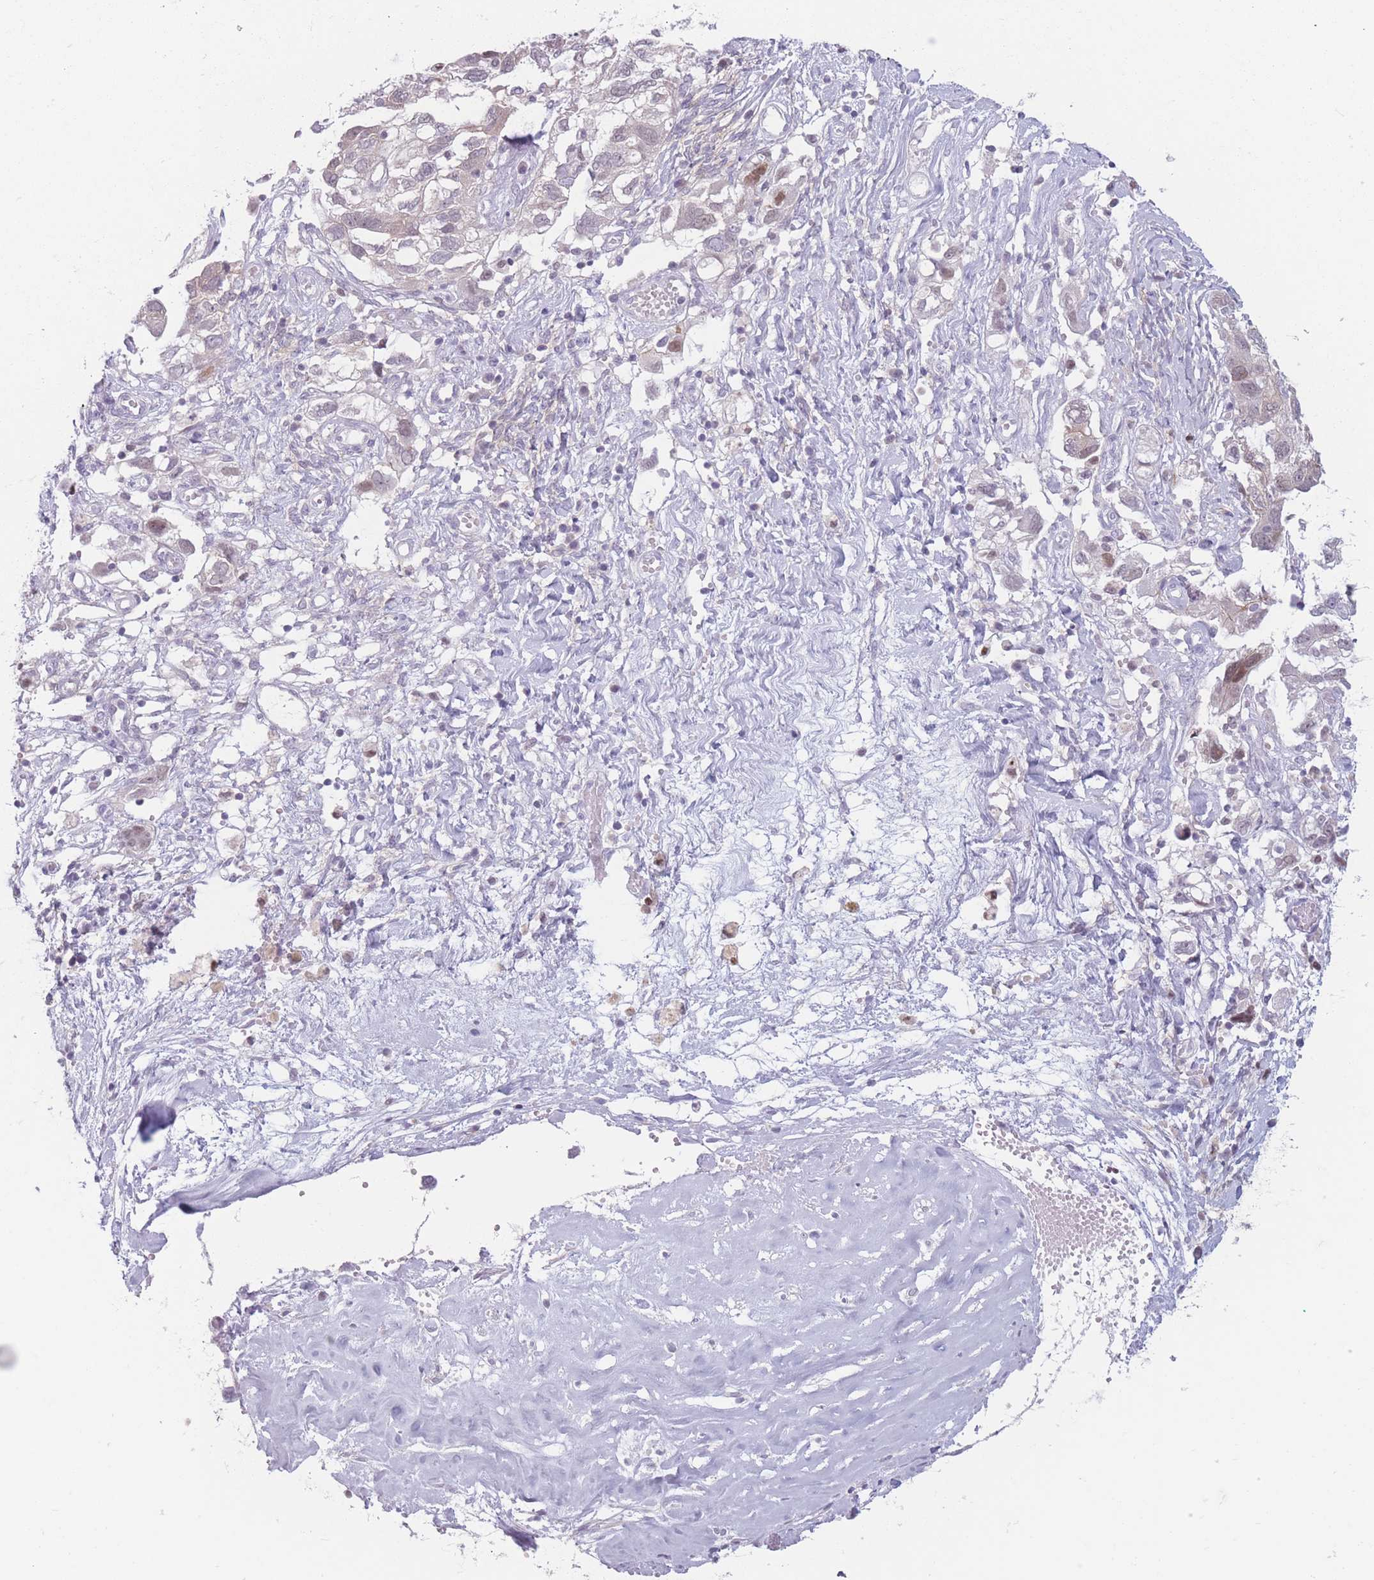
{"staining": {"intensity": "moderate", "quantity": "<25%", "location": "nuclear"}, "tissue": "ovarian cancer", "cell_type": "Tumor cells", "image_type": "cancer", "snomed": [{"axis": "morphology", "description": "Carcinoma, NOS"}, {"axis": "morphology", "description": "Cystadenocarcinoma, serous, NOS"}, {"axis": "topography", "description": "Ovary"}], "caption": "This is an image of IHC staining of ovarian cancer, which shows moderate positivity in the nuclear of tumor cells.", "gene": "ZNF439", "patient": {"sex": "female", "age": 69}}